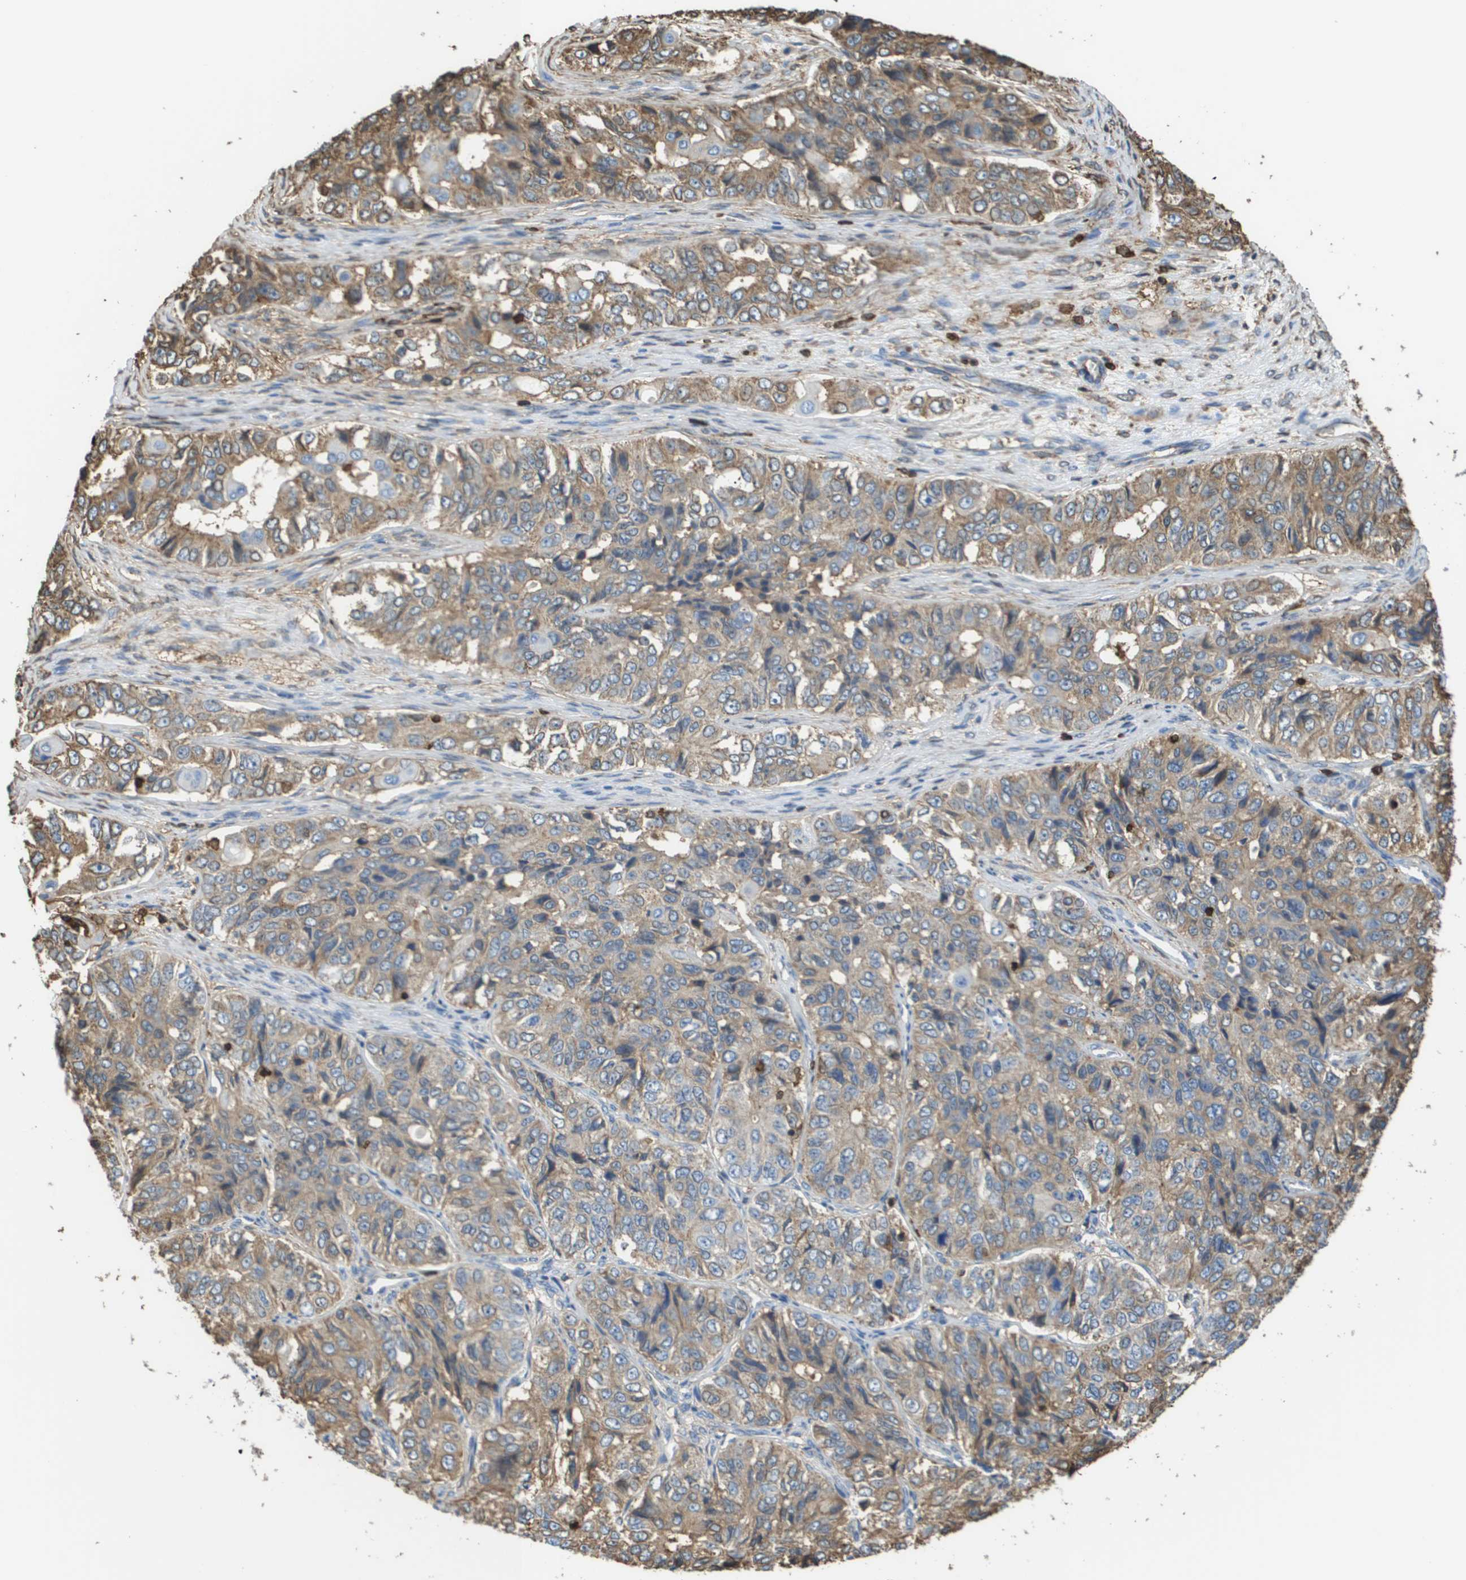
{"staining": {"intensity": "weak", "quantity": ">75%", "location": "cytoplasmic/membranous"}, "tissue": "ovarian cancer", "cell_type": "Tumor cells", "image_type": "cancer", "snomed": [{"axis": "morphology", "description": "Carcinoma, endometroid"}, {"axis": "topography", "description": "Ovary"}], "caption": "Tumor cells reveal low levels of weak cytoplasmic/membranous staining in about >75% of cells in ovarian cancer.", "gene": "PASK", "patient": {"sex": "female", "age": 51}}